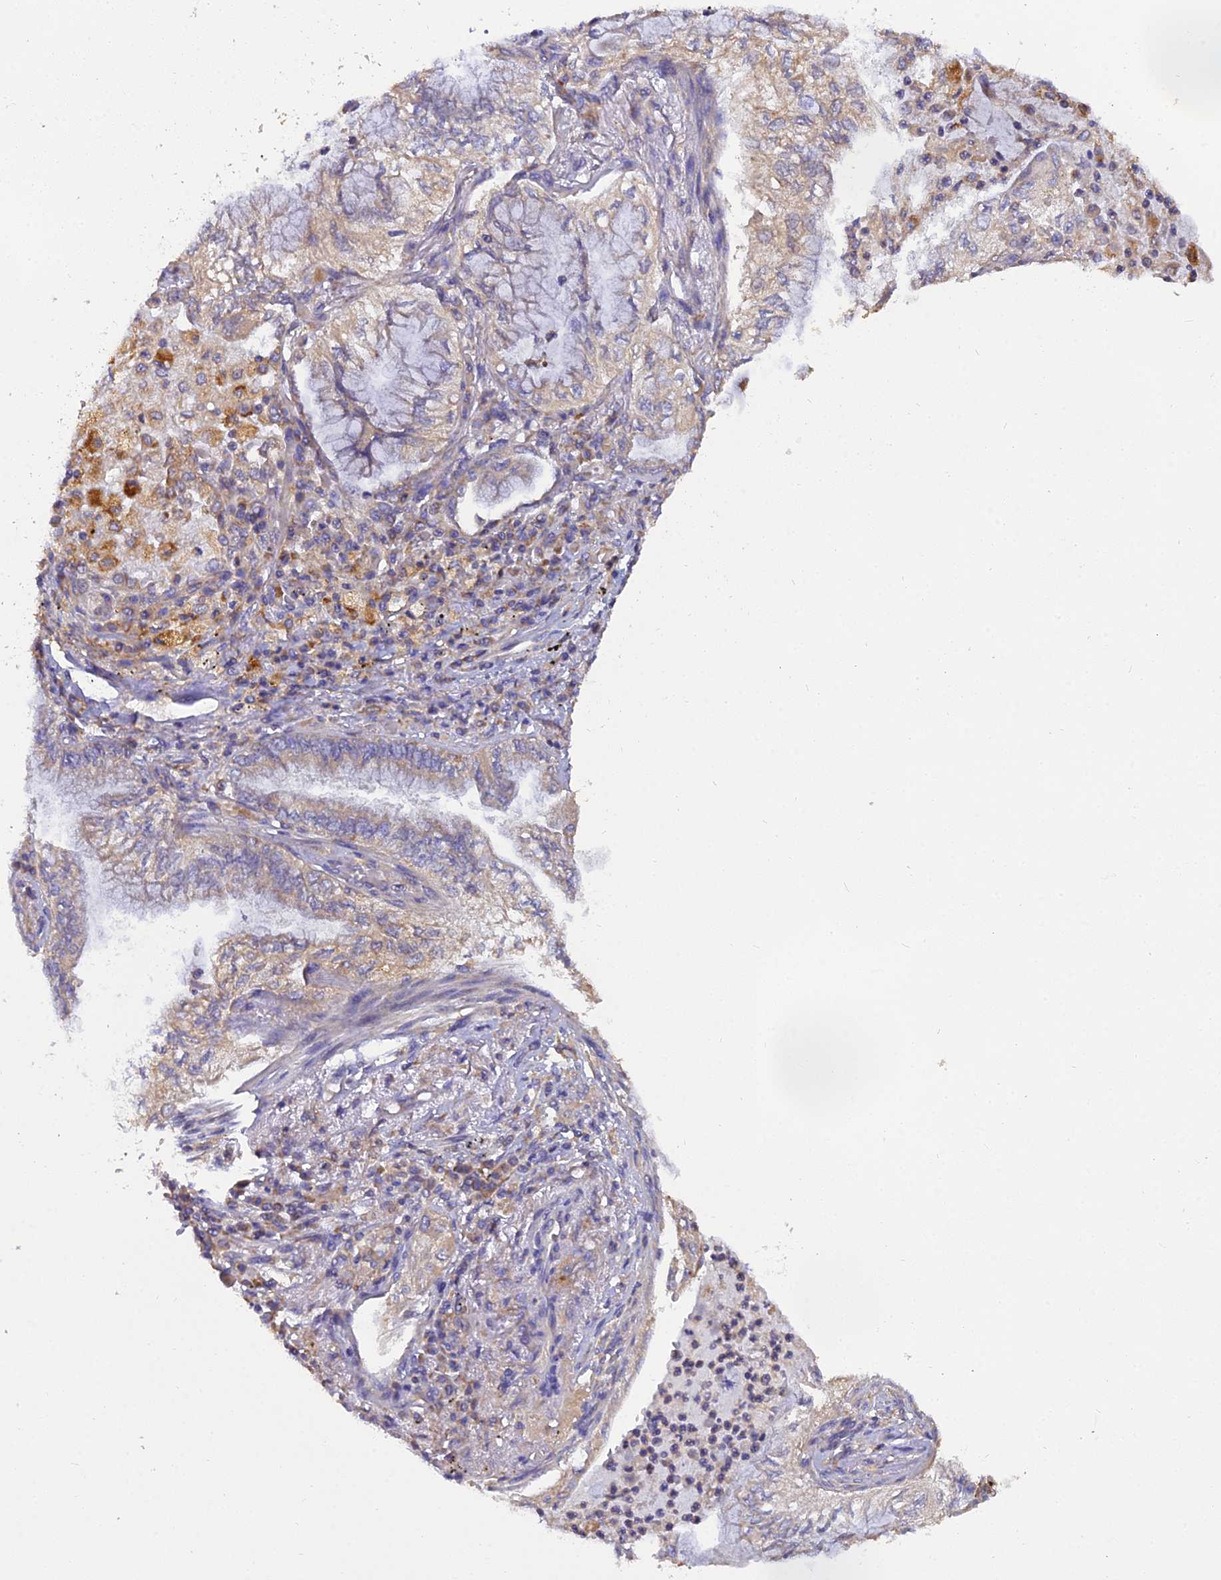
{"staining": {"intensity": "weak", "quantity": ">75%", "location": "cytoplasmic/membranous"}, "tissue": "lung cancer", "cell_type": "Tumor cells", "image_type": "cancer", "snomed": [{"axis": "morphology", "description": "Adenocarcinoma, NOS"}, {"axis": "topography", "description": "Lung"}], "caption": "A brown stain highlights weak cytoplasmic/membranous positivity of a protein in lung cancer (adenocarcinoma) tumor cells. The staining was performed using DAB, with brown indicating positive protein expression. Nuclei are stained blue with hematoxylin.", "gene": "ARL8B", "patient": {"sex": "female", "age": 70}}